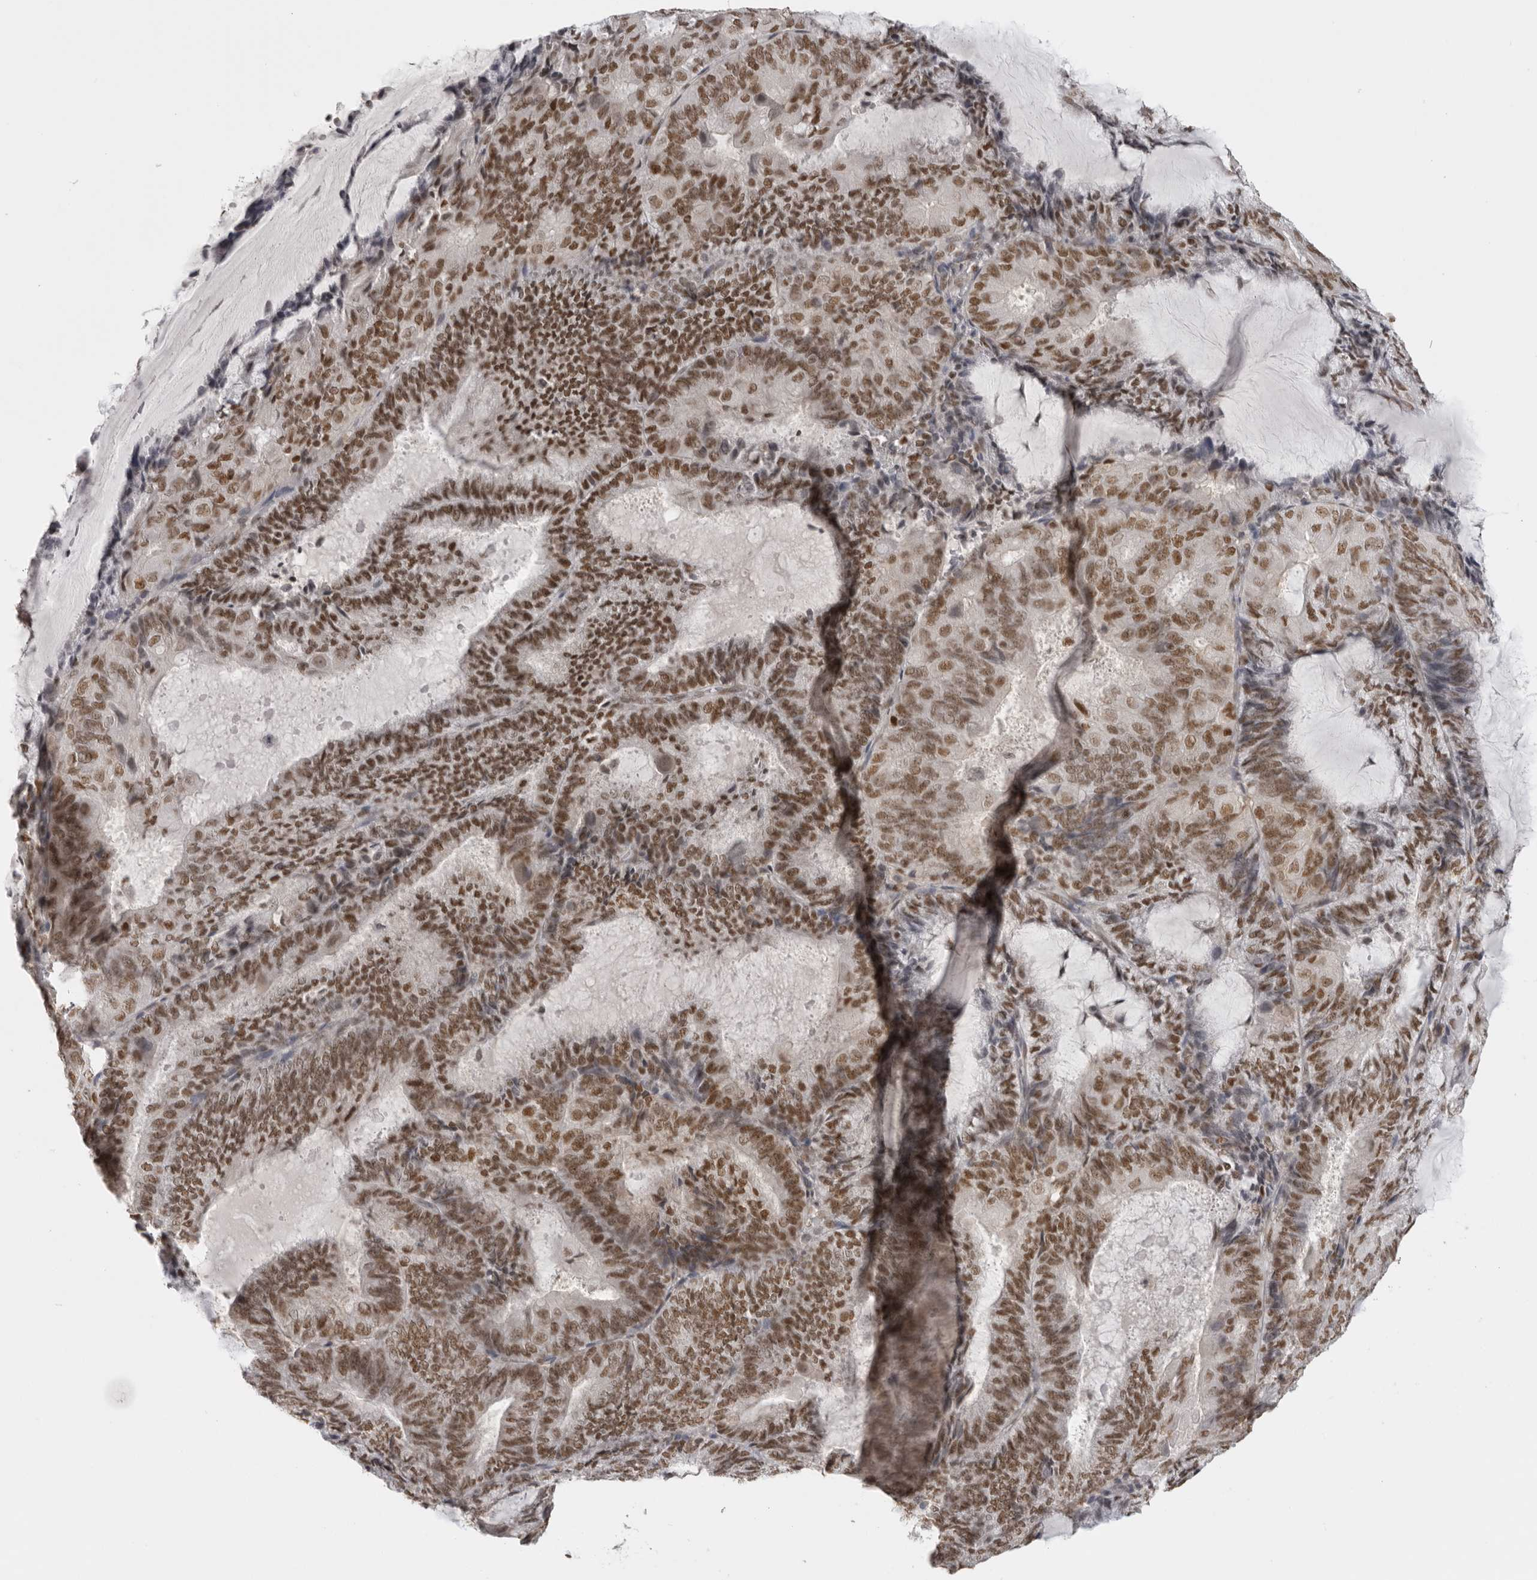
{"staining": {"intensity": "moderate", "quantity": ">75%", "location": "nuclear"}, "tissue": "endometrial cancer", "cell_type": "Tumor cells", "image_type": "cancer", "snomed": [{"axis": "morphology", "description": "Adenocarcinoma, NOS"}, {"axis": "topography", "description": "Endometrium"}], "caption": "Immunohistochemical staining of human endometrial cancer (adenocarcinoma) exhibits moderate nuclear protein positivity in about >75% of tumor cells.", "gene": "RPA2", "patient": {"sex": "female", "age": 81}}